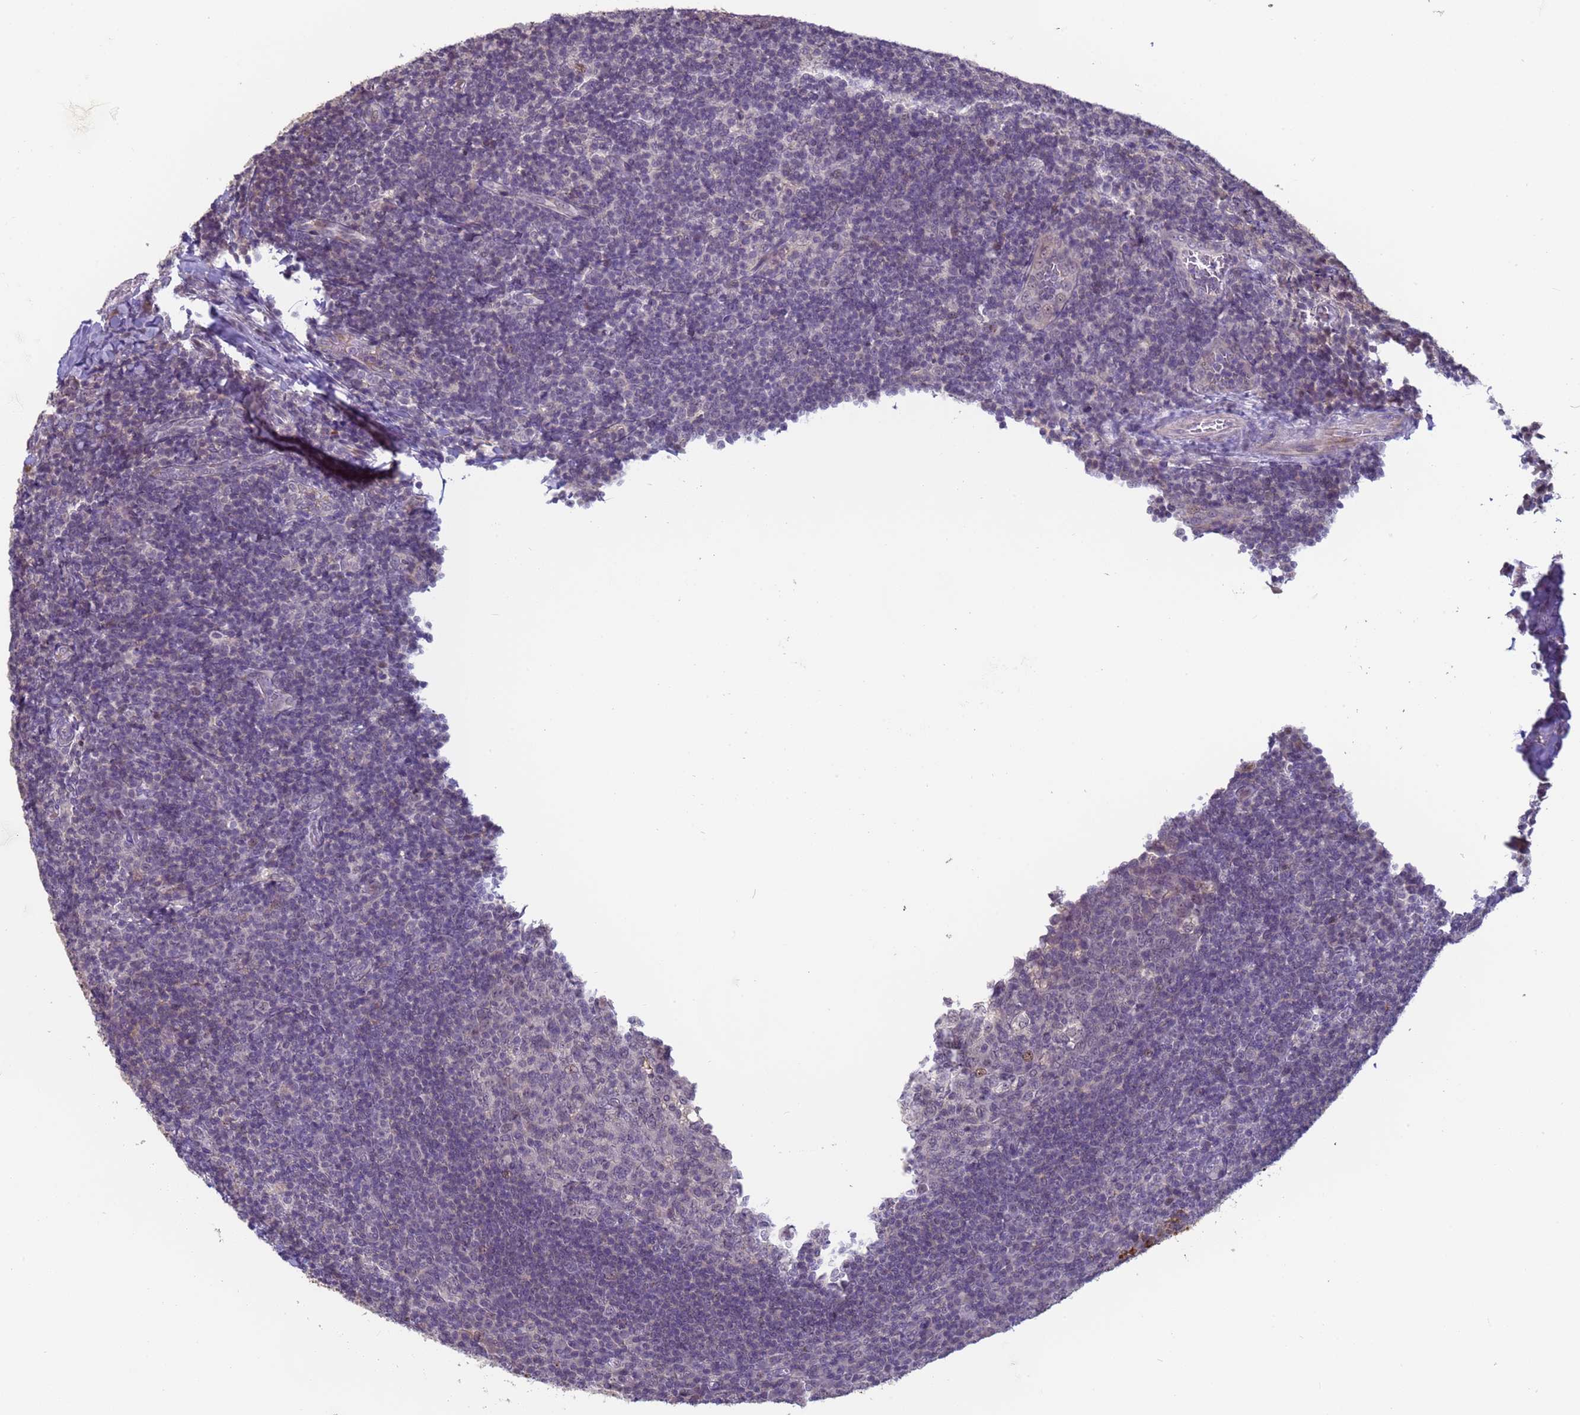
{"staining": {"intensity": "negative", "quantity": "none", "location": "none"}, "tissue": "tonsil", "cell_type": "Germinal center cells", "image_type": "normal", "snomed": [{"axis": "morphology", "description": "Normal tissue, NOS"}, {"axis": "topography", "description": "Tonsil"}], "caption": "Protein analysis of benign tonsil shows no significant positivity in germinal center cells. The staining was performed using DAB (3,3'-diaminobenzidine) to visualize the protein expression in brown, while the nuclei were stained in blue with hematoxylin (Magnification: 20x).", "gene": "VWA3A", "patient": {"sex": "male", "age": 17}}